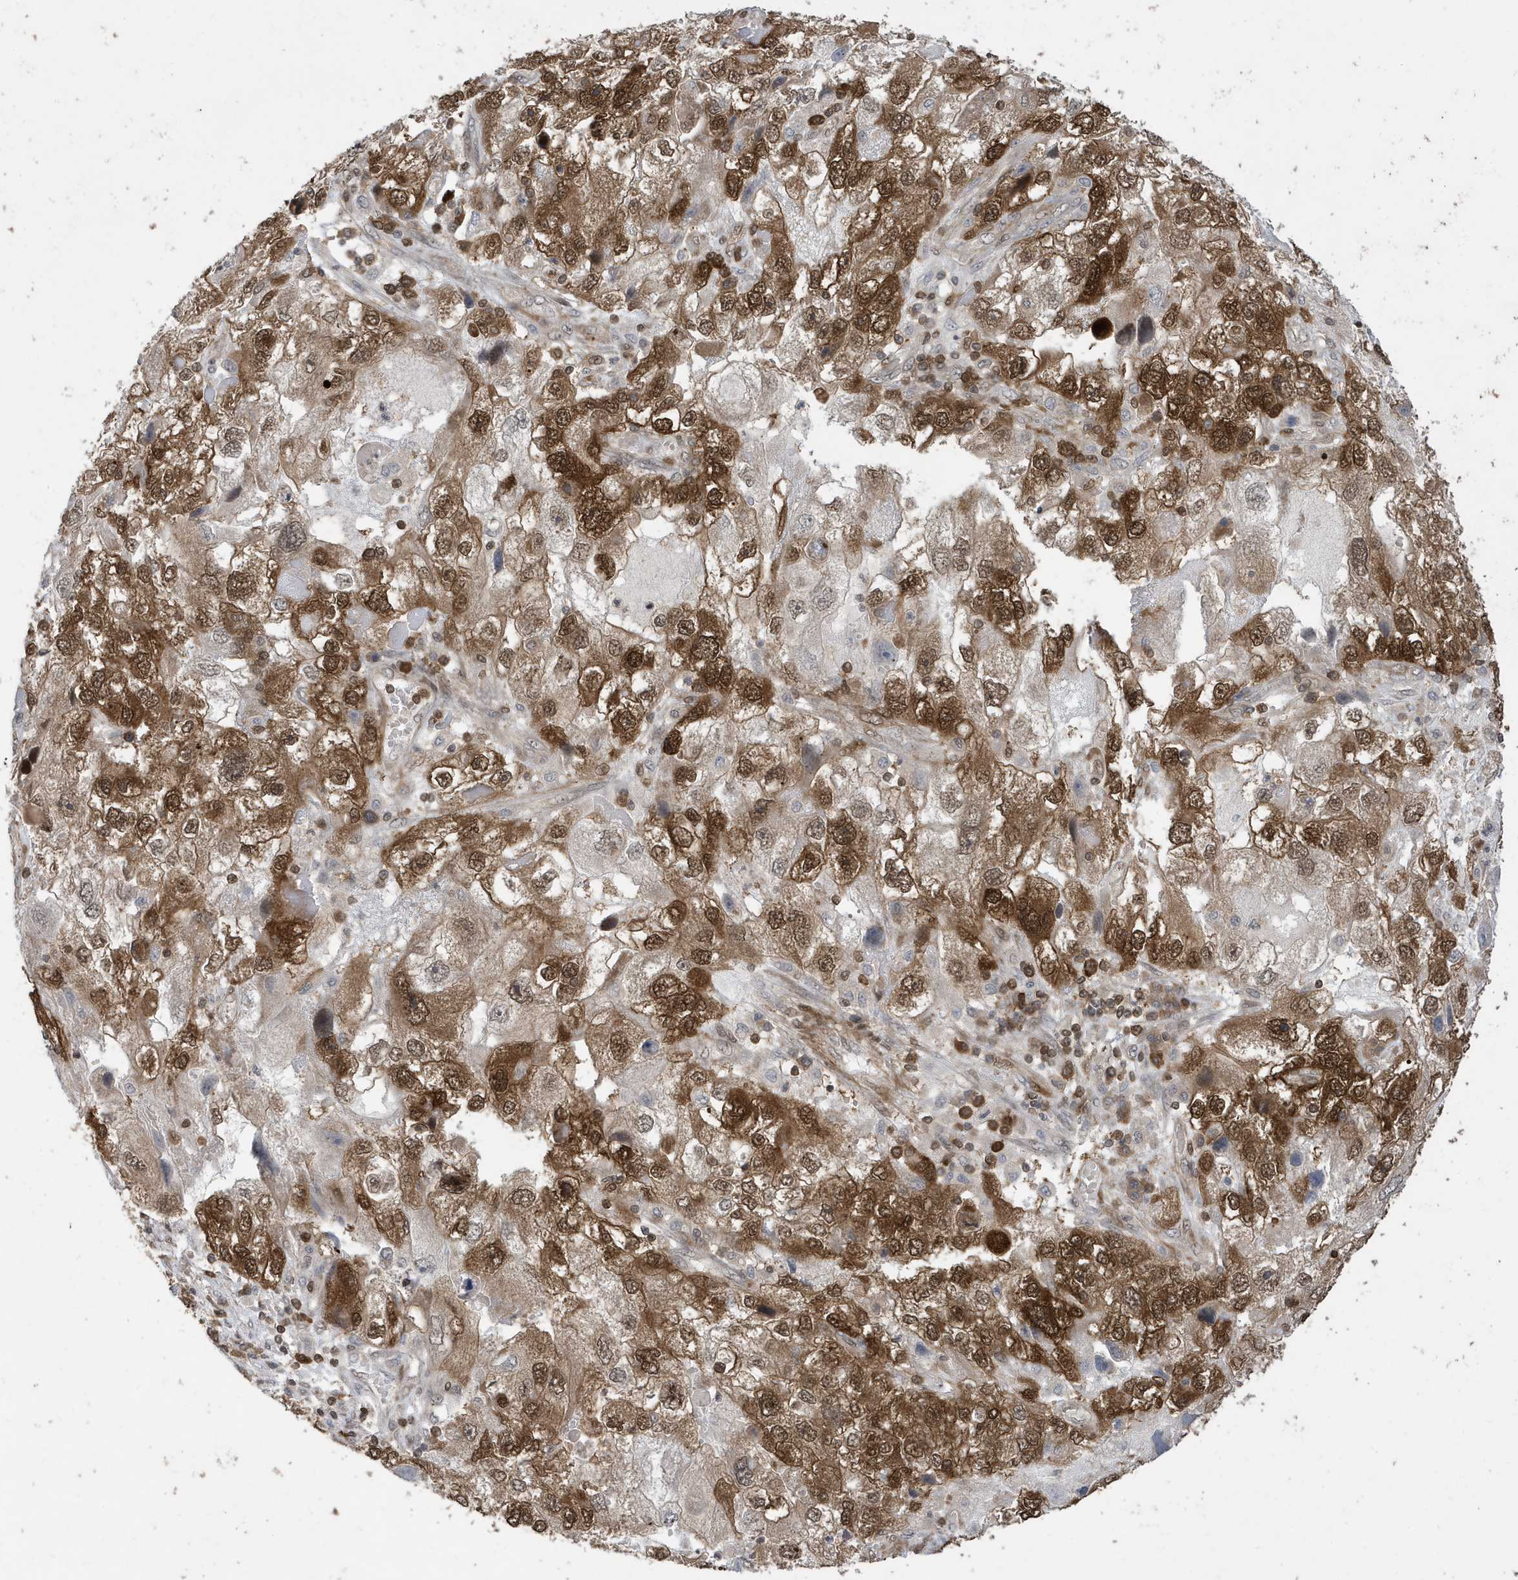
{"staining": {"intensity": "strong", "quantity": ">75%", "location": "cytoplasmic/membranous,nuclear"}, "tissue": "endometrial cancer", "cell_type": "Tumor cells", "image_type": "cancer", "snomed": [{"axis": "morphology", "description": "Adenocarcinoma, NOS"}, {"axis": "topography", "description": "Endometrium"}], "caption": "Immunohistochemistry (IHC) (DAB (3,3'-diaminobenzidine)) staining of adenocarcinoma (endometrial) displays strong cytoplasmic/membranous and nuclear protein expression in about >75% of tumor cells.", "gene": "UBQLN1", "patient": {"sex": "female", "age": 49}}